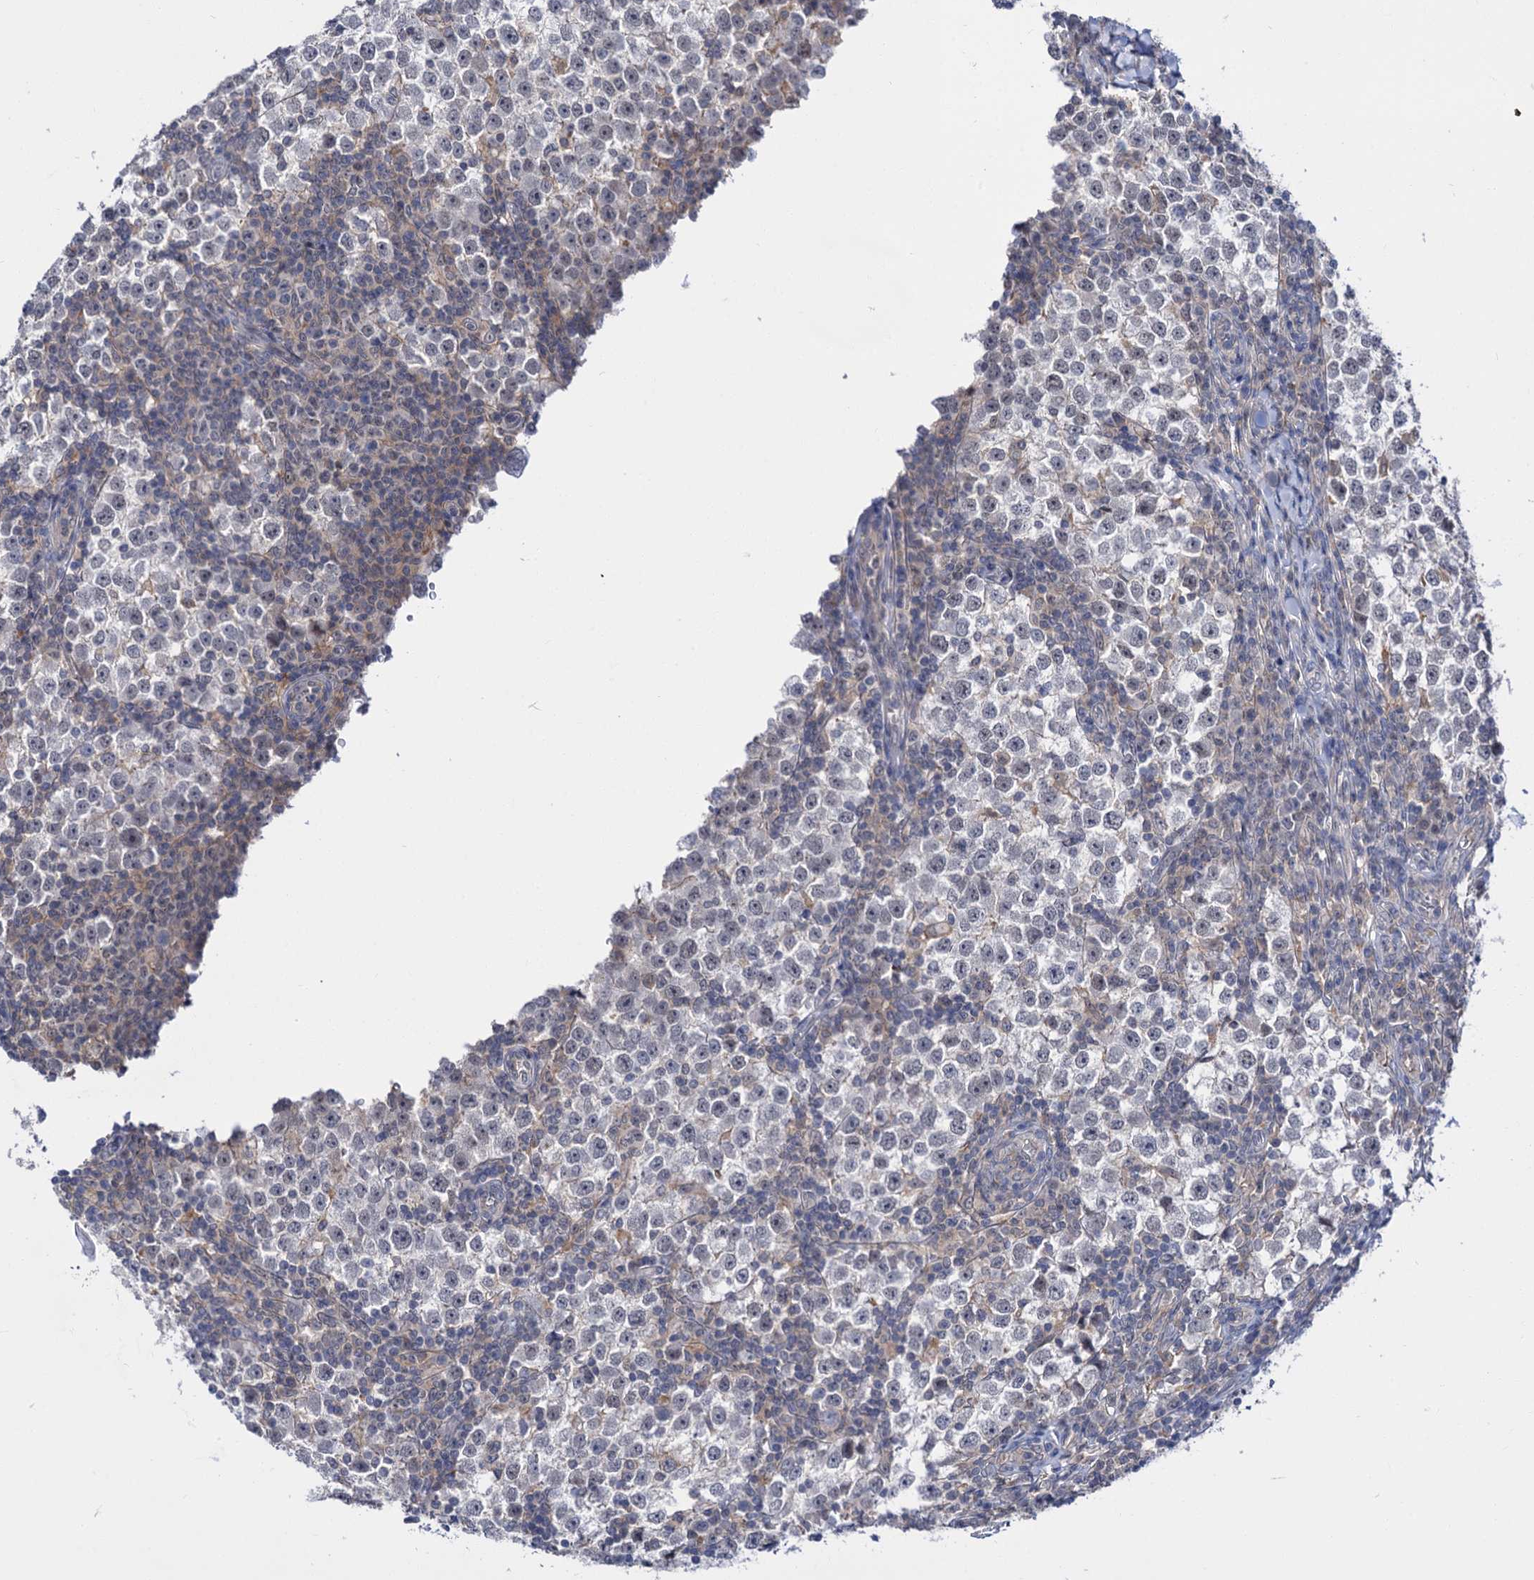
{"staining": {"intensity": "negative", "quantity": "none", "location": "none"}, "tissue": "testis cancer", "cell_type": "Tumor cells", "image_type": "cancer", "snomed": [{"axis": "morphology", "description": "Seminoma, NOS"}, {"axis": "topography", "description": "Testis"}], "caption": "Immunohistochemistry micrograph of human testis seminoma stained for a protein (brown), which shows no positivity in tumor cells.", "gene": "NEK10", "patient": {"sex": "male", "age": 65}}